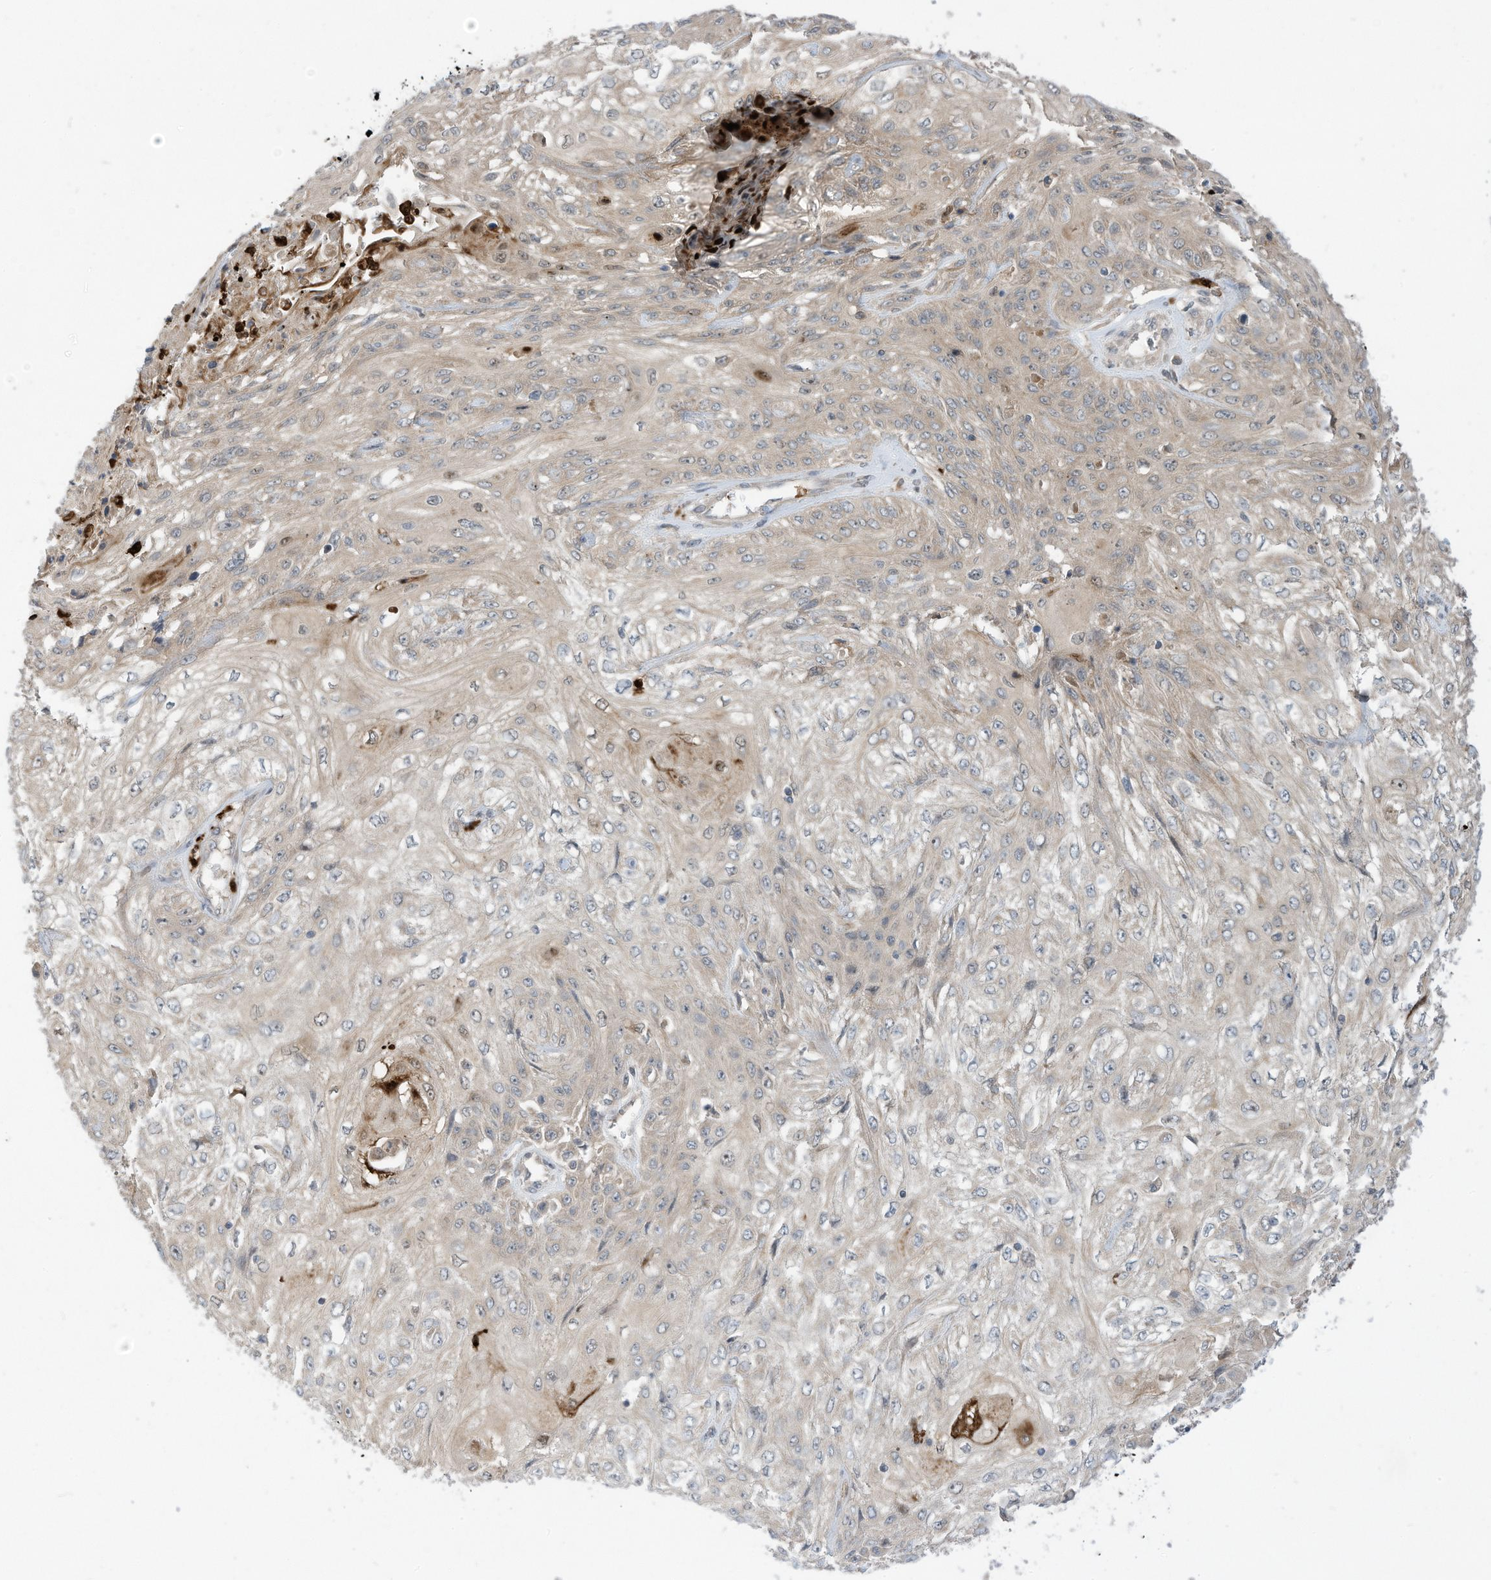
{"staining": {"intensity": "negative", "quantity": "none", "location": "none"}, "tissue": "skin cancer", "cell_type": "Tumor cells", "image_type": "cancer", "snomed": [{"axis": "morphology", "description": "Squamous cell carcinoma, NOS"}, {"axis": "morphology", "description": "Squamous cell carcinoma, metastatic, NOS"}, {"axis": "topography", "description": "Skin"}, {"axis": "topography", "description": "Lymph node"}], "caption": "Tumor cells show no significant staining in skin cancer. The staining is performed using DAB brown chromogen with nuclei counter-stained in using hematoxylin.", "gene": "CNKSR1", "patient": {"sex": "male", "age": 75}}